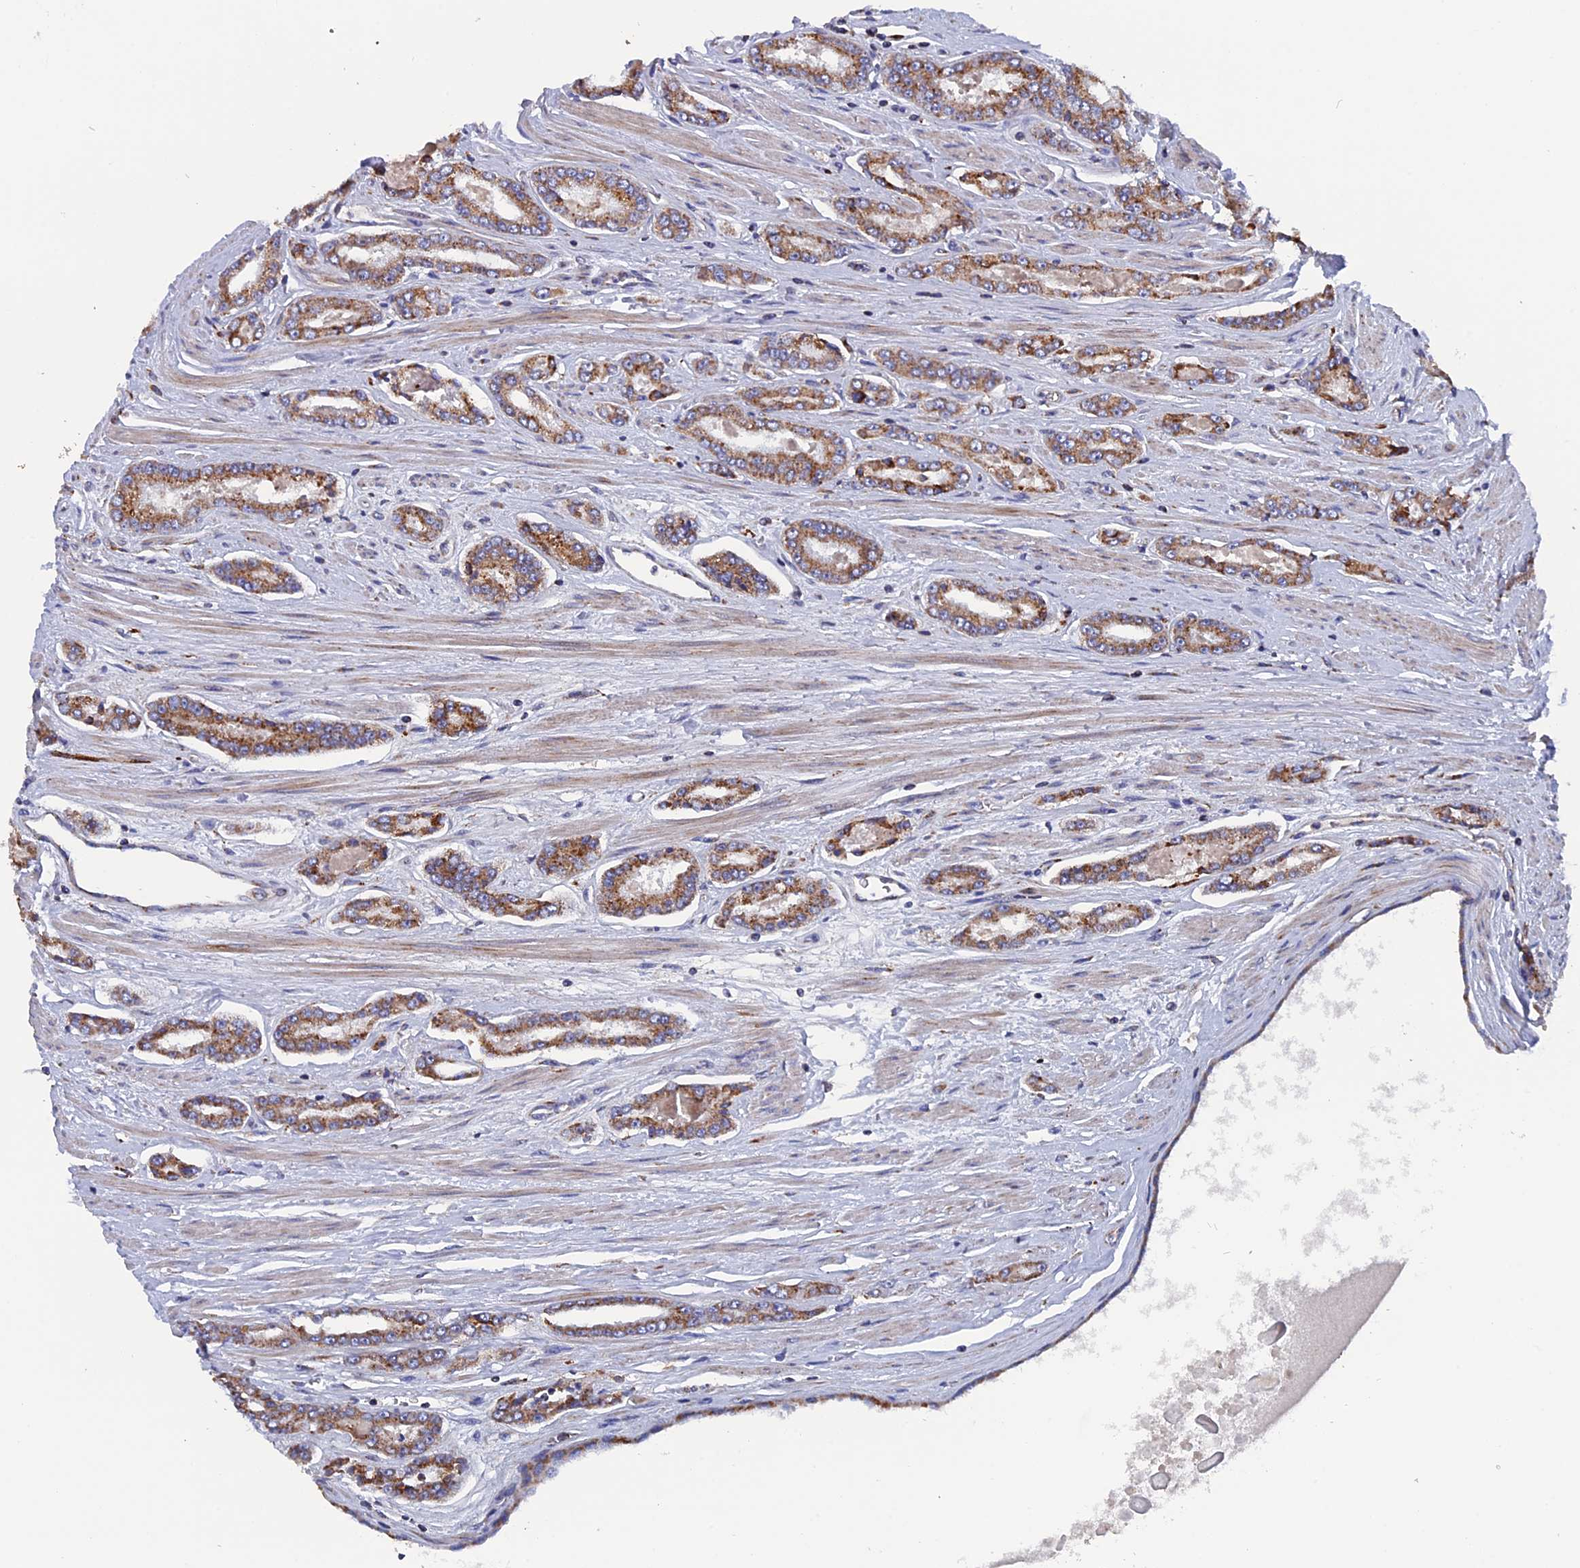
{"staining": {"intensity": "moderate", "quantity": ">75%", "location": "cytoplasmic/membranous"}, "tissue": "prostate cancer", "cell_type": "Tumor cells", "image_type": "cancer", "snomed": [{"axis": "morphology", "description": "Adenocarcinoma, High grade"}, {"axis": "topography", "description": "Prostate"}], "caption": "Human prostate cancer stained for a protein (brown) demonstrates moderate cytoplasmic/membranous positive positivity in approximately >75% of tumor cells.", "gene": "TGFA", "patient": {"sex": "male", "age": 74}}